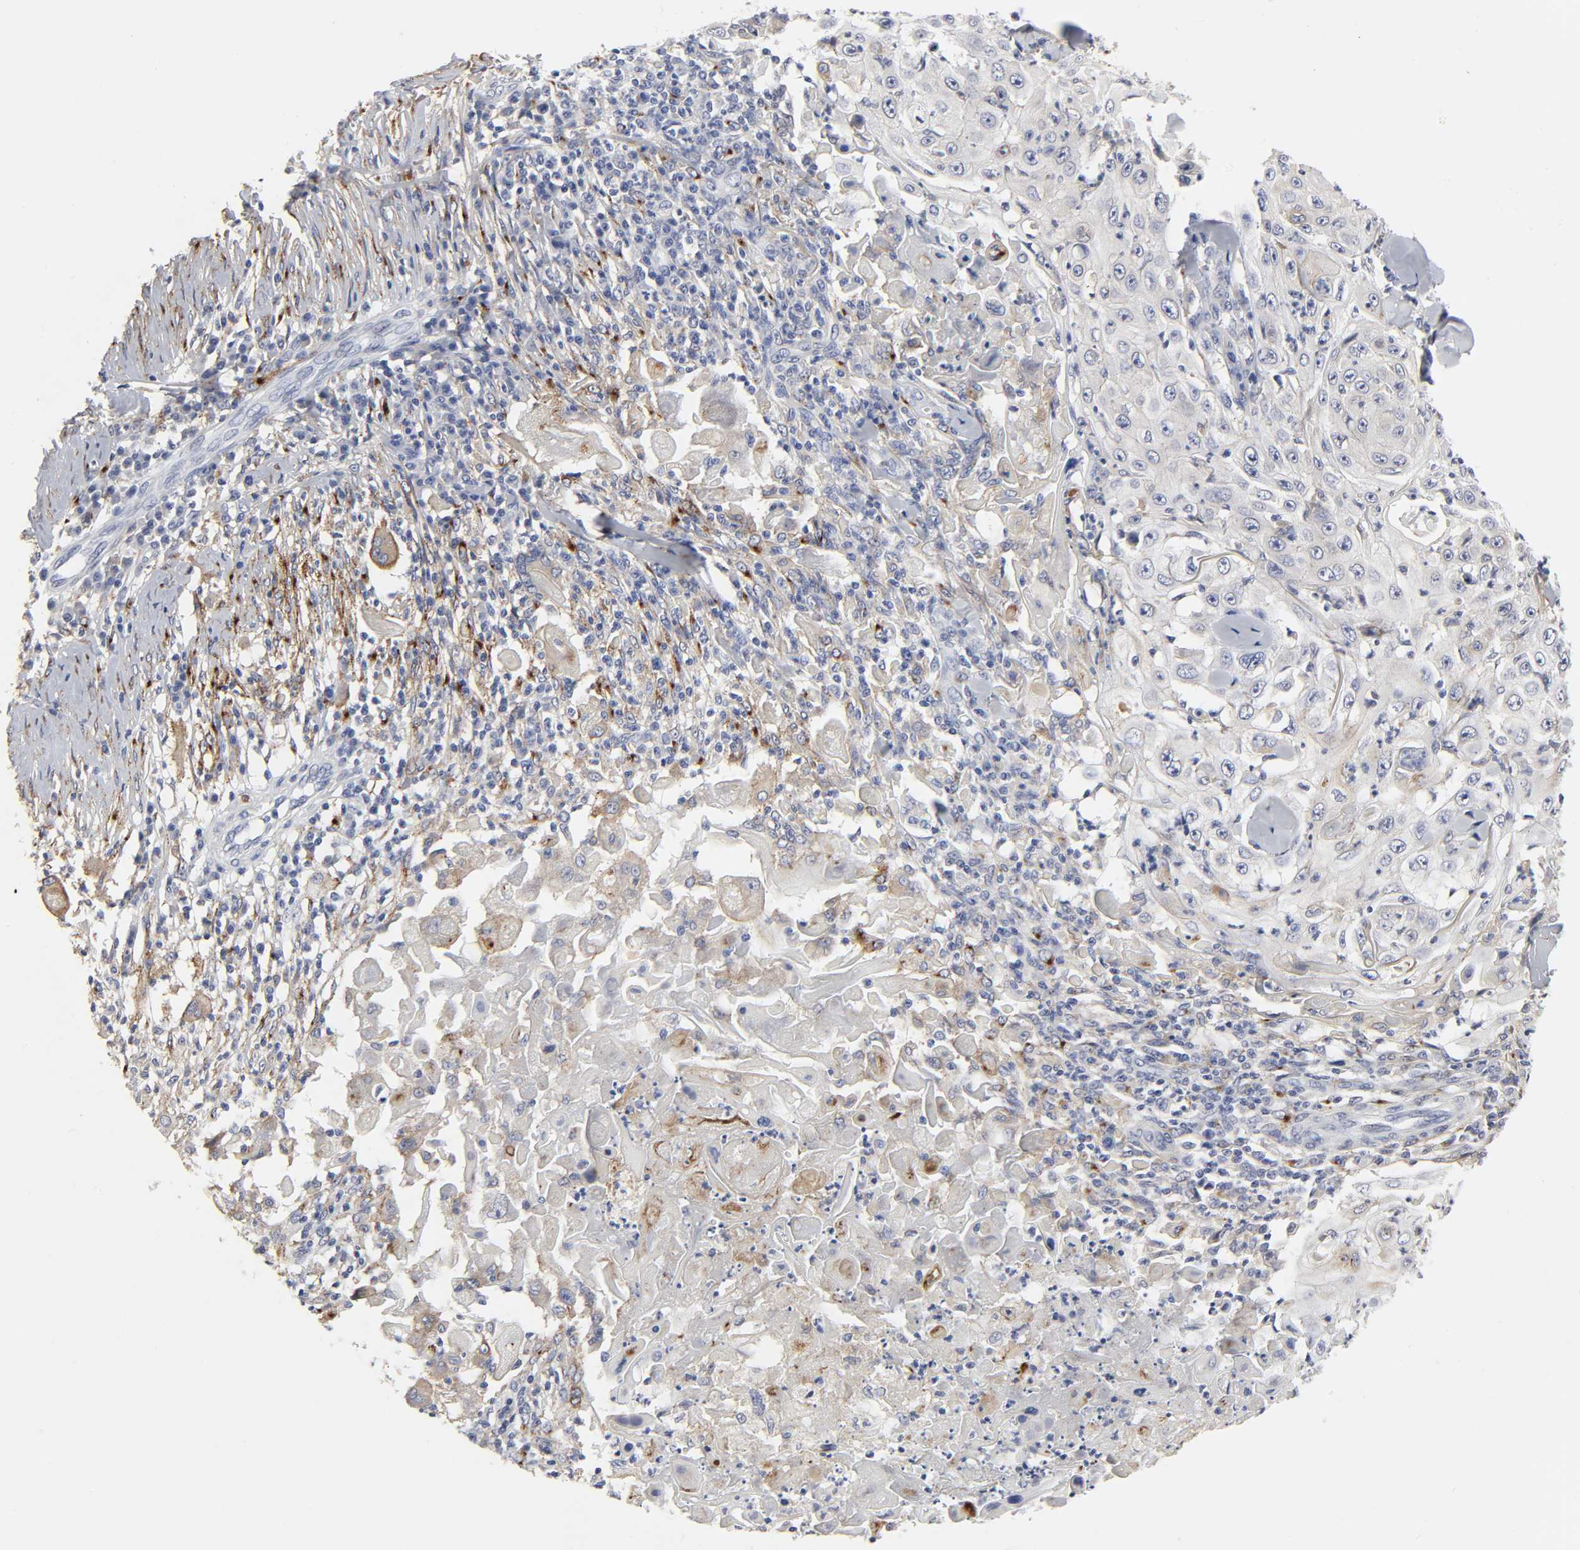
{"staining": {"intensity": "weak", "quantity": "<25%", "location": "cytoplasmic/membranous"}, "tissue": "skin cancer", "cell_type": "Tumor cells", "image_type": "cancer", "snomed": [{"axis": "morphology", "description": "Squamous cell carcinoma, NOS"}, {"axis": "topography", "description": "Skin"}], "caption": "Squamous cell carcinoma (skin) was stained to show a protein in brown. There is no significant expression in tumor cells. (DAB (3,3'-diaminobenzidine) IHC visualized using brightfield microscopy, high magnification).", "gene": "LRP1", "patient": {"sex": "male", "age": 86}}